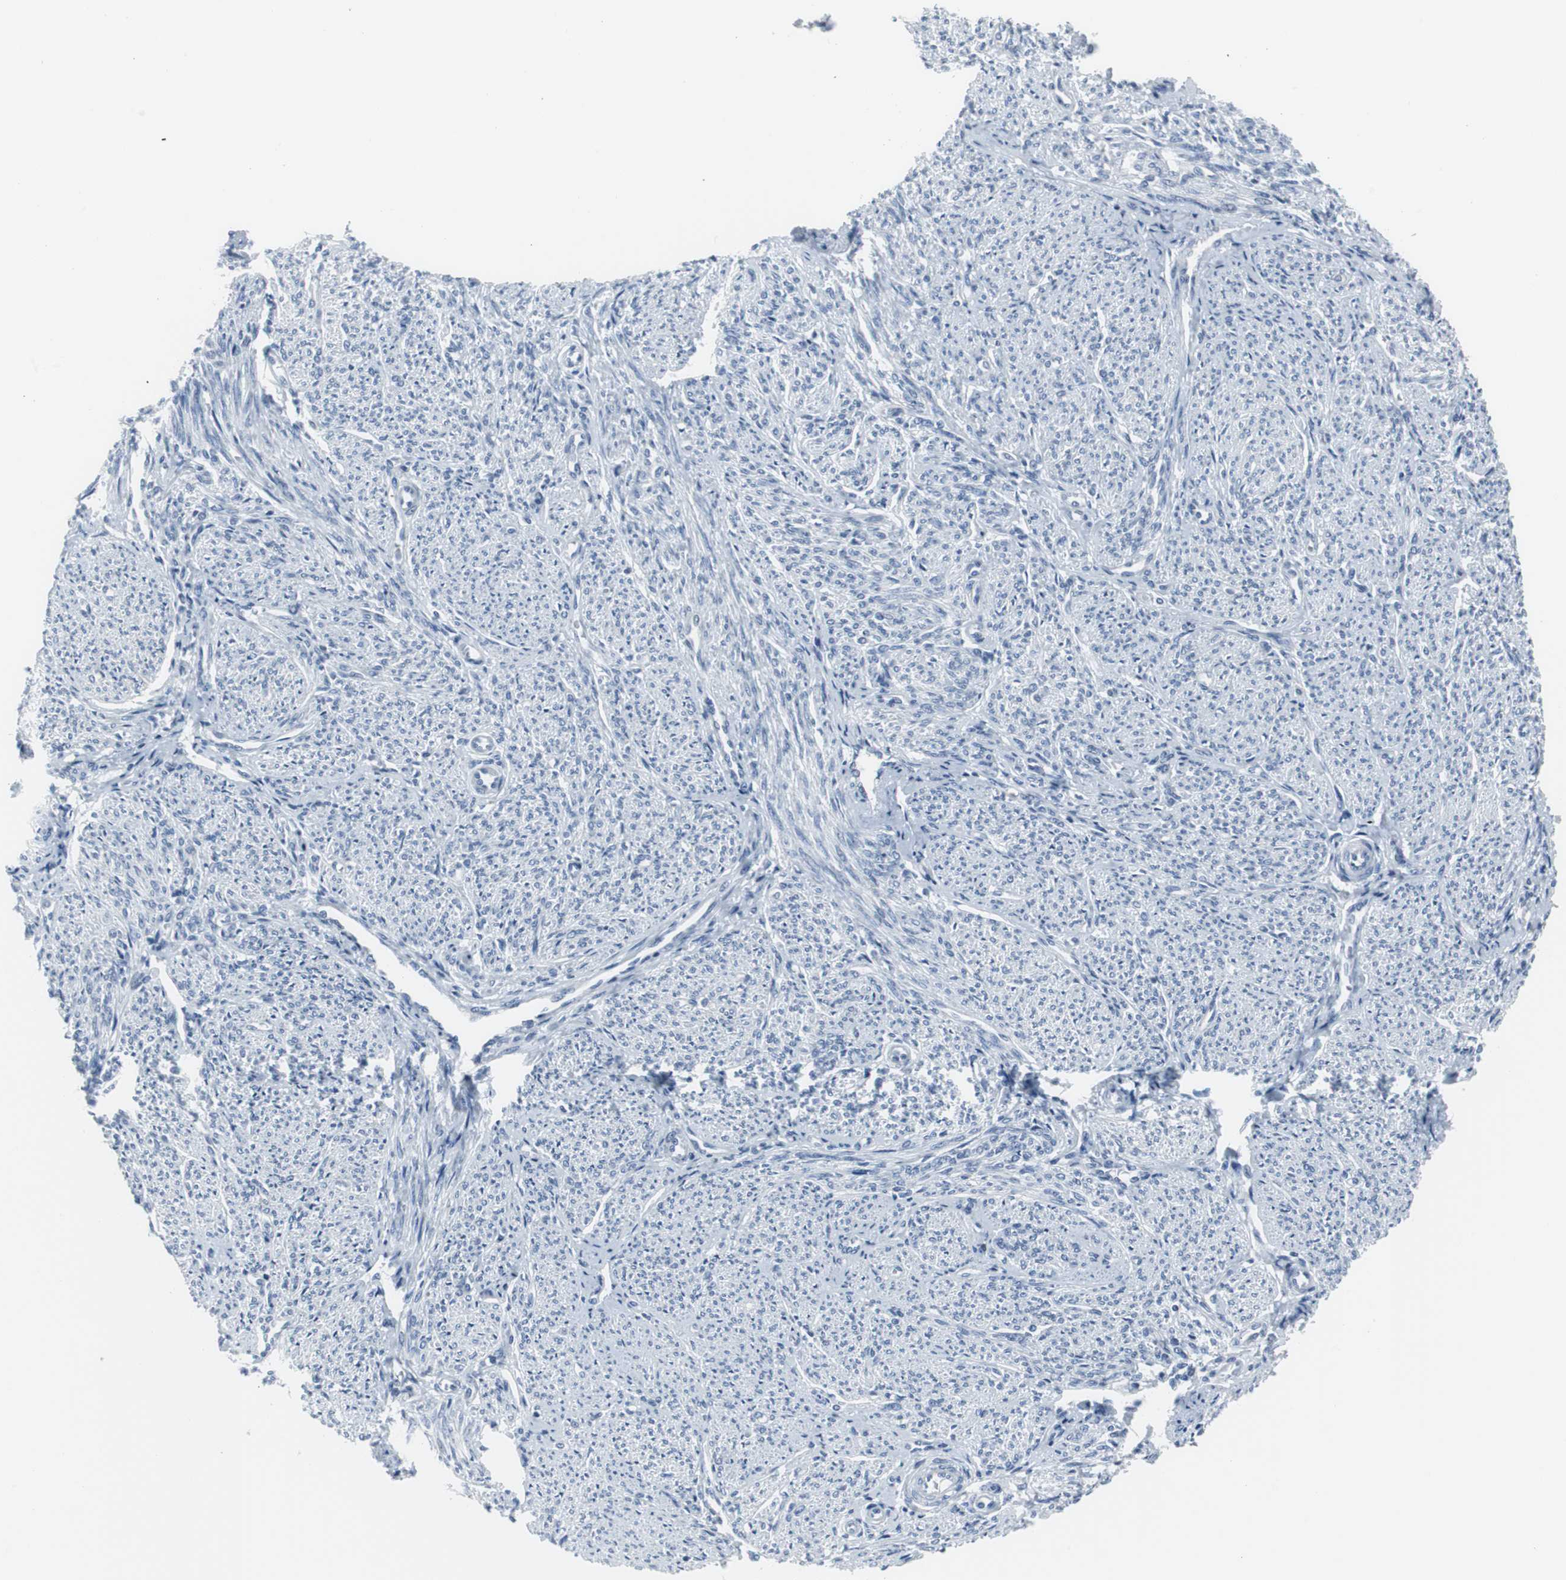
{"staining": {"intensity": "weak", "quantity": "<25%", "location": "nuclear"}, "tissue": "smooth muscle", "cell_type": "Smooth muscle cells", "image_type": "normal", "snomed": [{"axis": "morphology", "description": "Normal tissue, NOS"}, {"axis": "topography", "description": "Smooth muscle"}], "caption": "Smooth muscle stained for a protein using immunohistochemistry demonstrates no positivity smooth muscle cells.", "gene": "DOK1", "patient": {"sex": "female", "age": 65}}